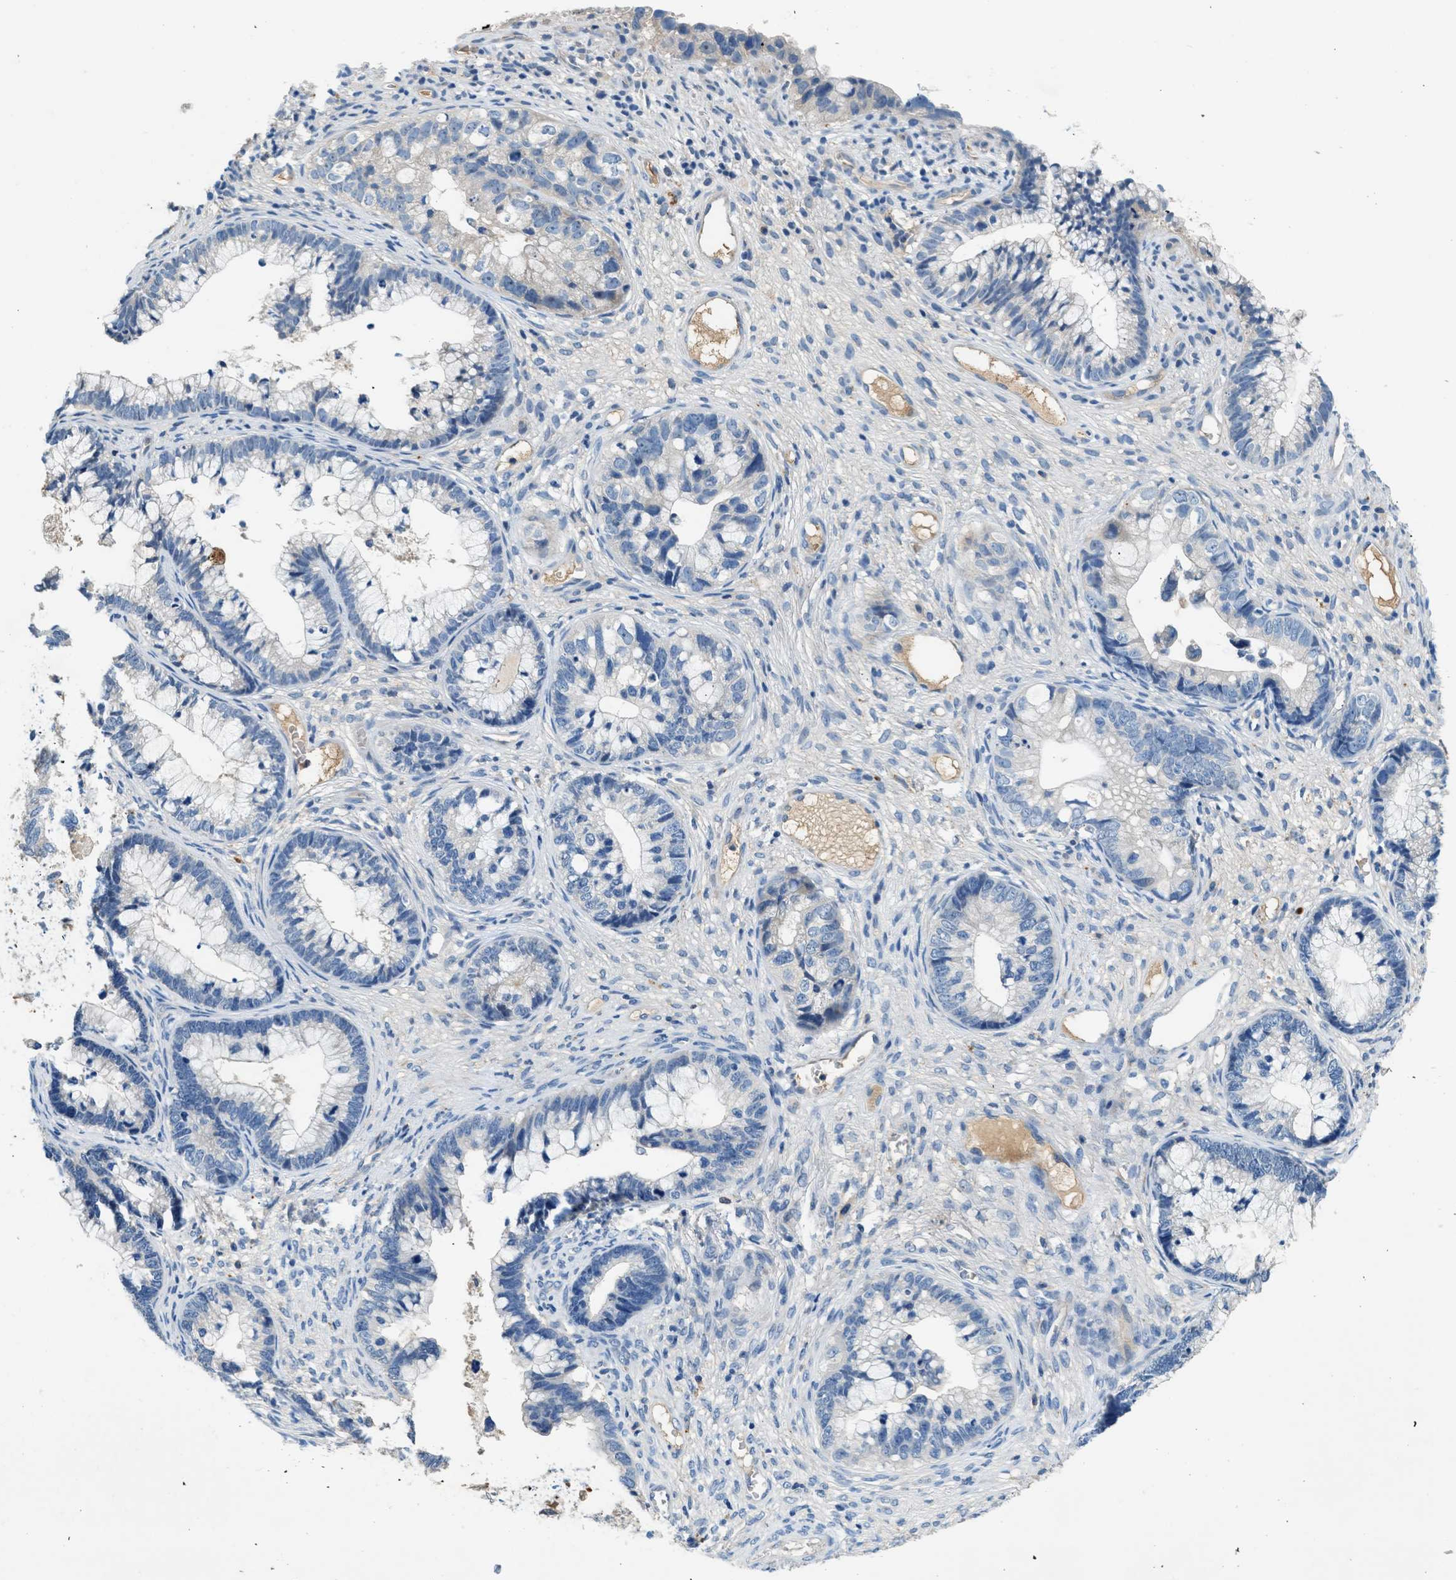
{"staining": {"intensity": "negative", "quantity": "none", "location": "none"}, "tissue": "cervical cancer", "cell_type": "Tumor cells", "image_type": "cancer", "snomed": [{"axis": "morphology", "description": "Adenocarcinoma, NOS"}, {"axis": "topography", "description": "Cervix"}], "caption": "IHC image of neoplastic tissue: cervical cancer stained with DAB shows no significant protein positivity in tumor cells.", "gene": "RWDD2B", "patient": {"sex": "female", "age": 44}}